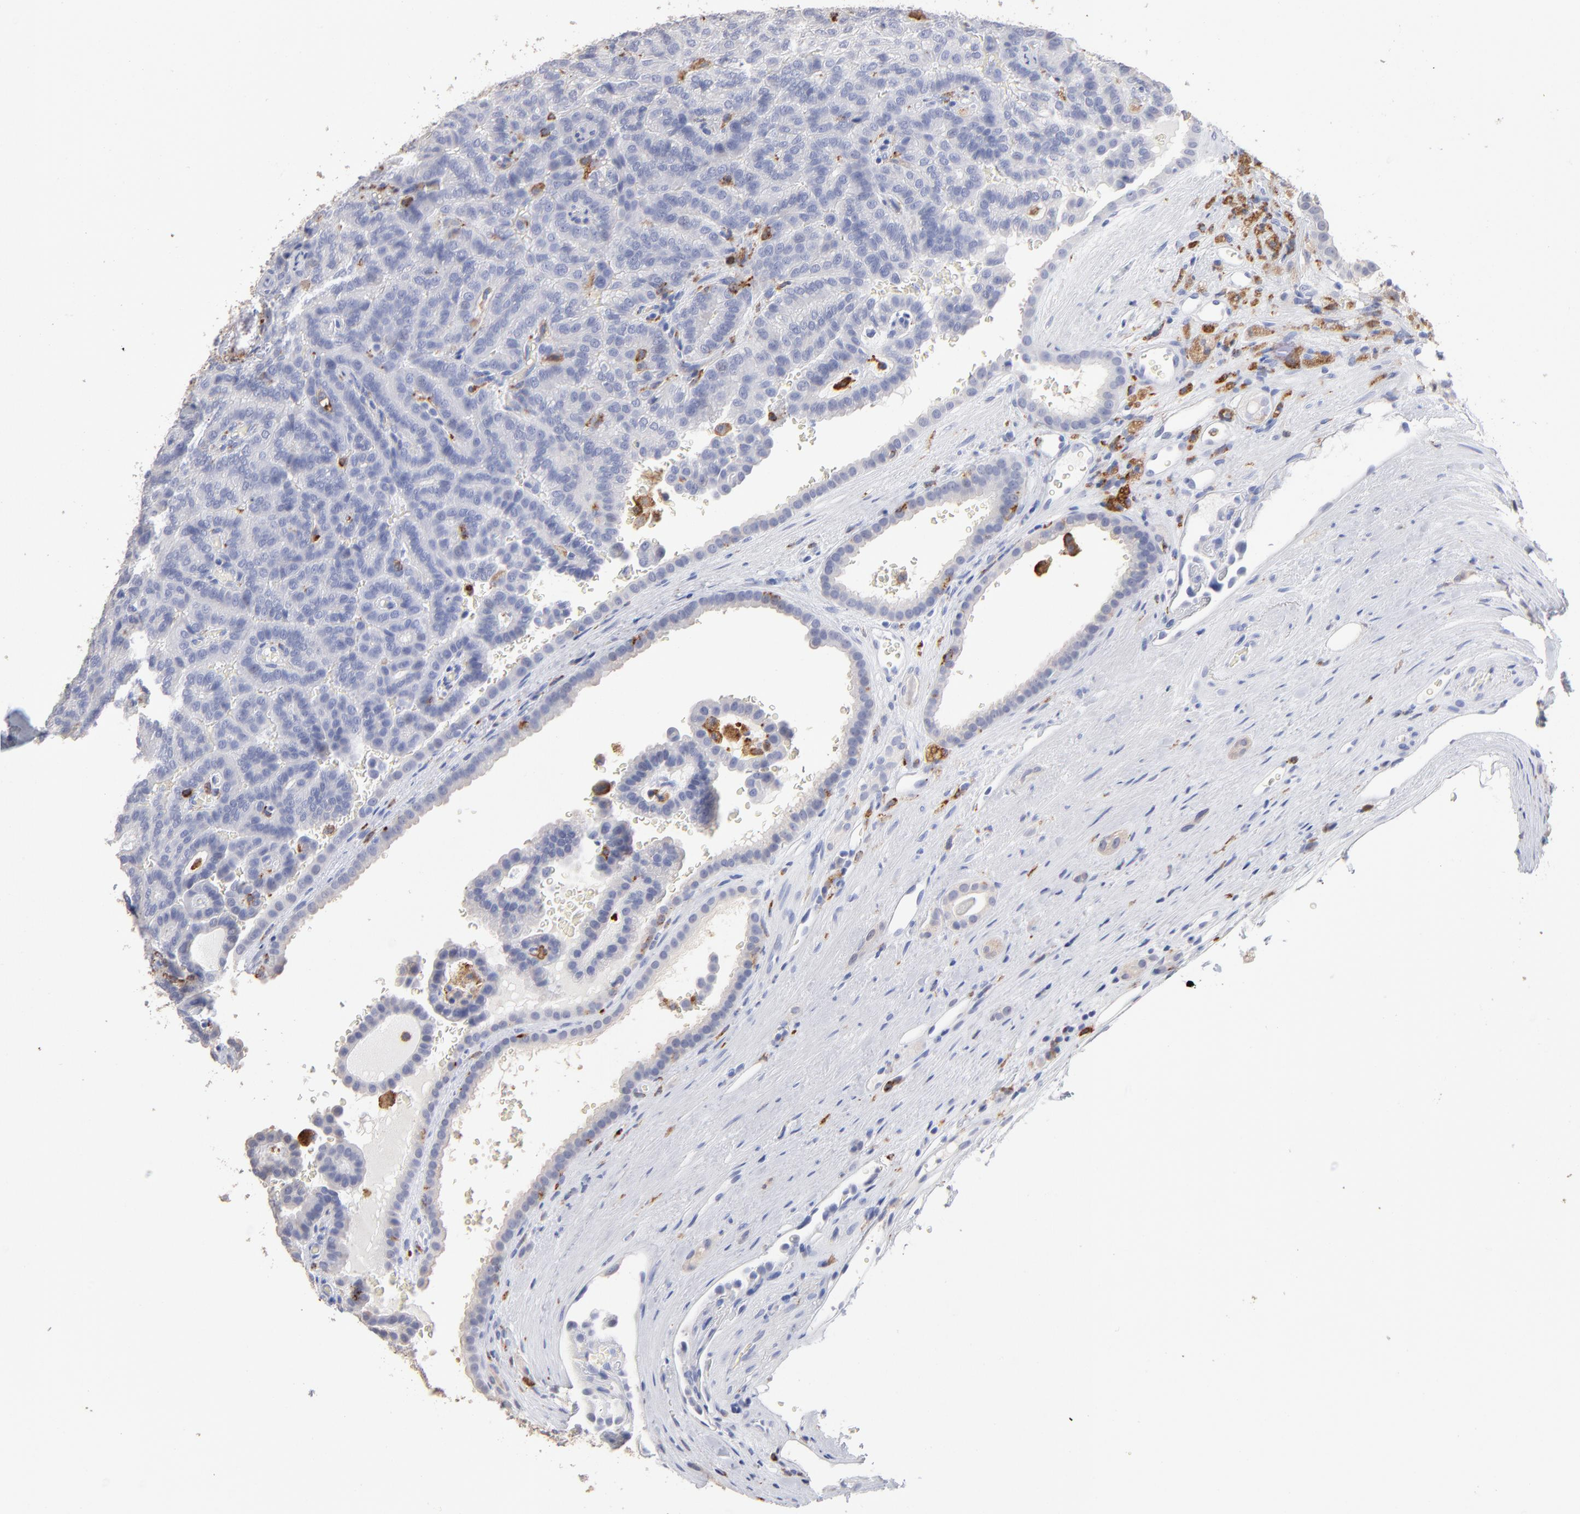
{"staining": {"intensity": "negative", "quantity": "none", "location": "none"}, "tissue": "renal cancer", "cell_type": "Tumor cells", "image_type": "cancer", "snomed": [{"axis": "morphology", "description": "Adenocarcinoma, NOS"}, {"axis": "topography", "description": "Kidney"}], "caption": "DAB immunohistochemical staining of human renal cancer demonstrates no significant positivity in tumor cells. Brightfield microscopy of immunohistochemistry stained with DAB (3,3'-diaminobenzidine) (brown) and hematoxylin (blue), captured at high magnification.", "gene": "CD180", "patient": {"sex": "male", "age": 61}}